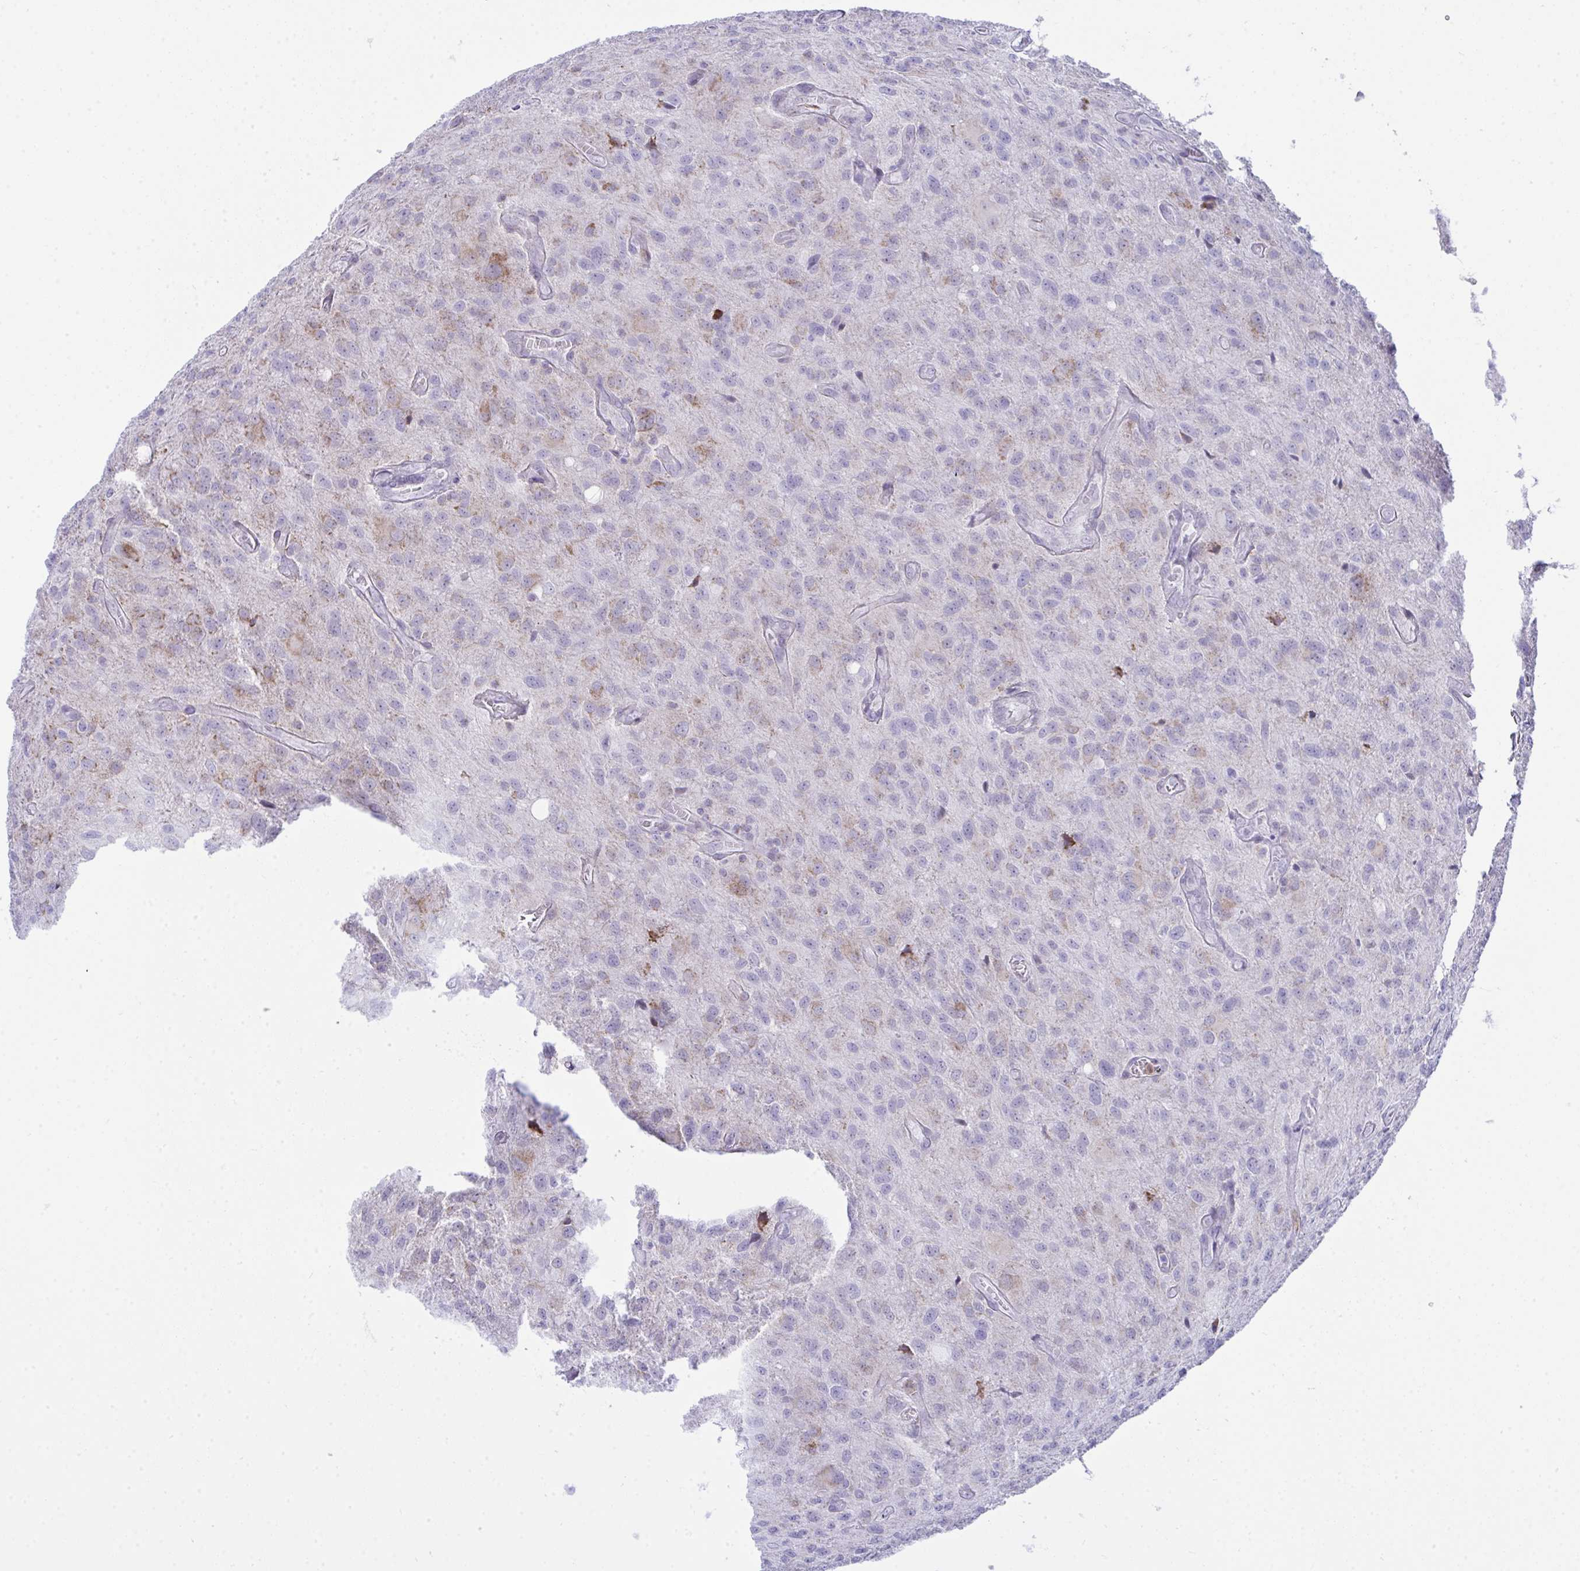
{"staining": {"intensity": "weak", "quantity": "<25%", "location": "cytoplasmic/membranous"}, "tissue": "glioma", "cell_type": "Tumor cells", "image_type": "cancer", "snomed": [{"axis": "morphology", "description": "Glioma, malignant, Low grade"}, {"axis": "topography", "description": "Brain"}], "caption": "Glioma was stained to show a protein in brown. There is no significant expression in tumor cells. The staining was performed using DAB (3,3'-diaminobenzidine) to visualize the protein expression in brown, while the nuclei were stained in blue with hematoxylin (Magnification: 20x).", "gene": "PLA2G12B", "patient": {"sex": "male", "age": 66}}